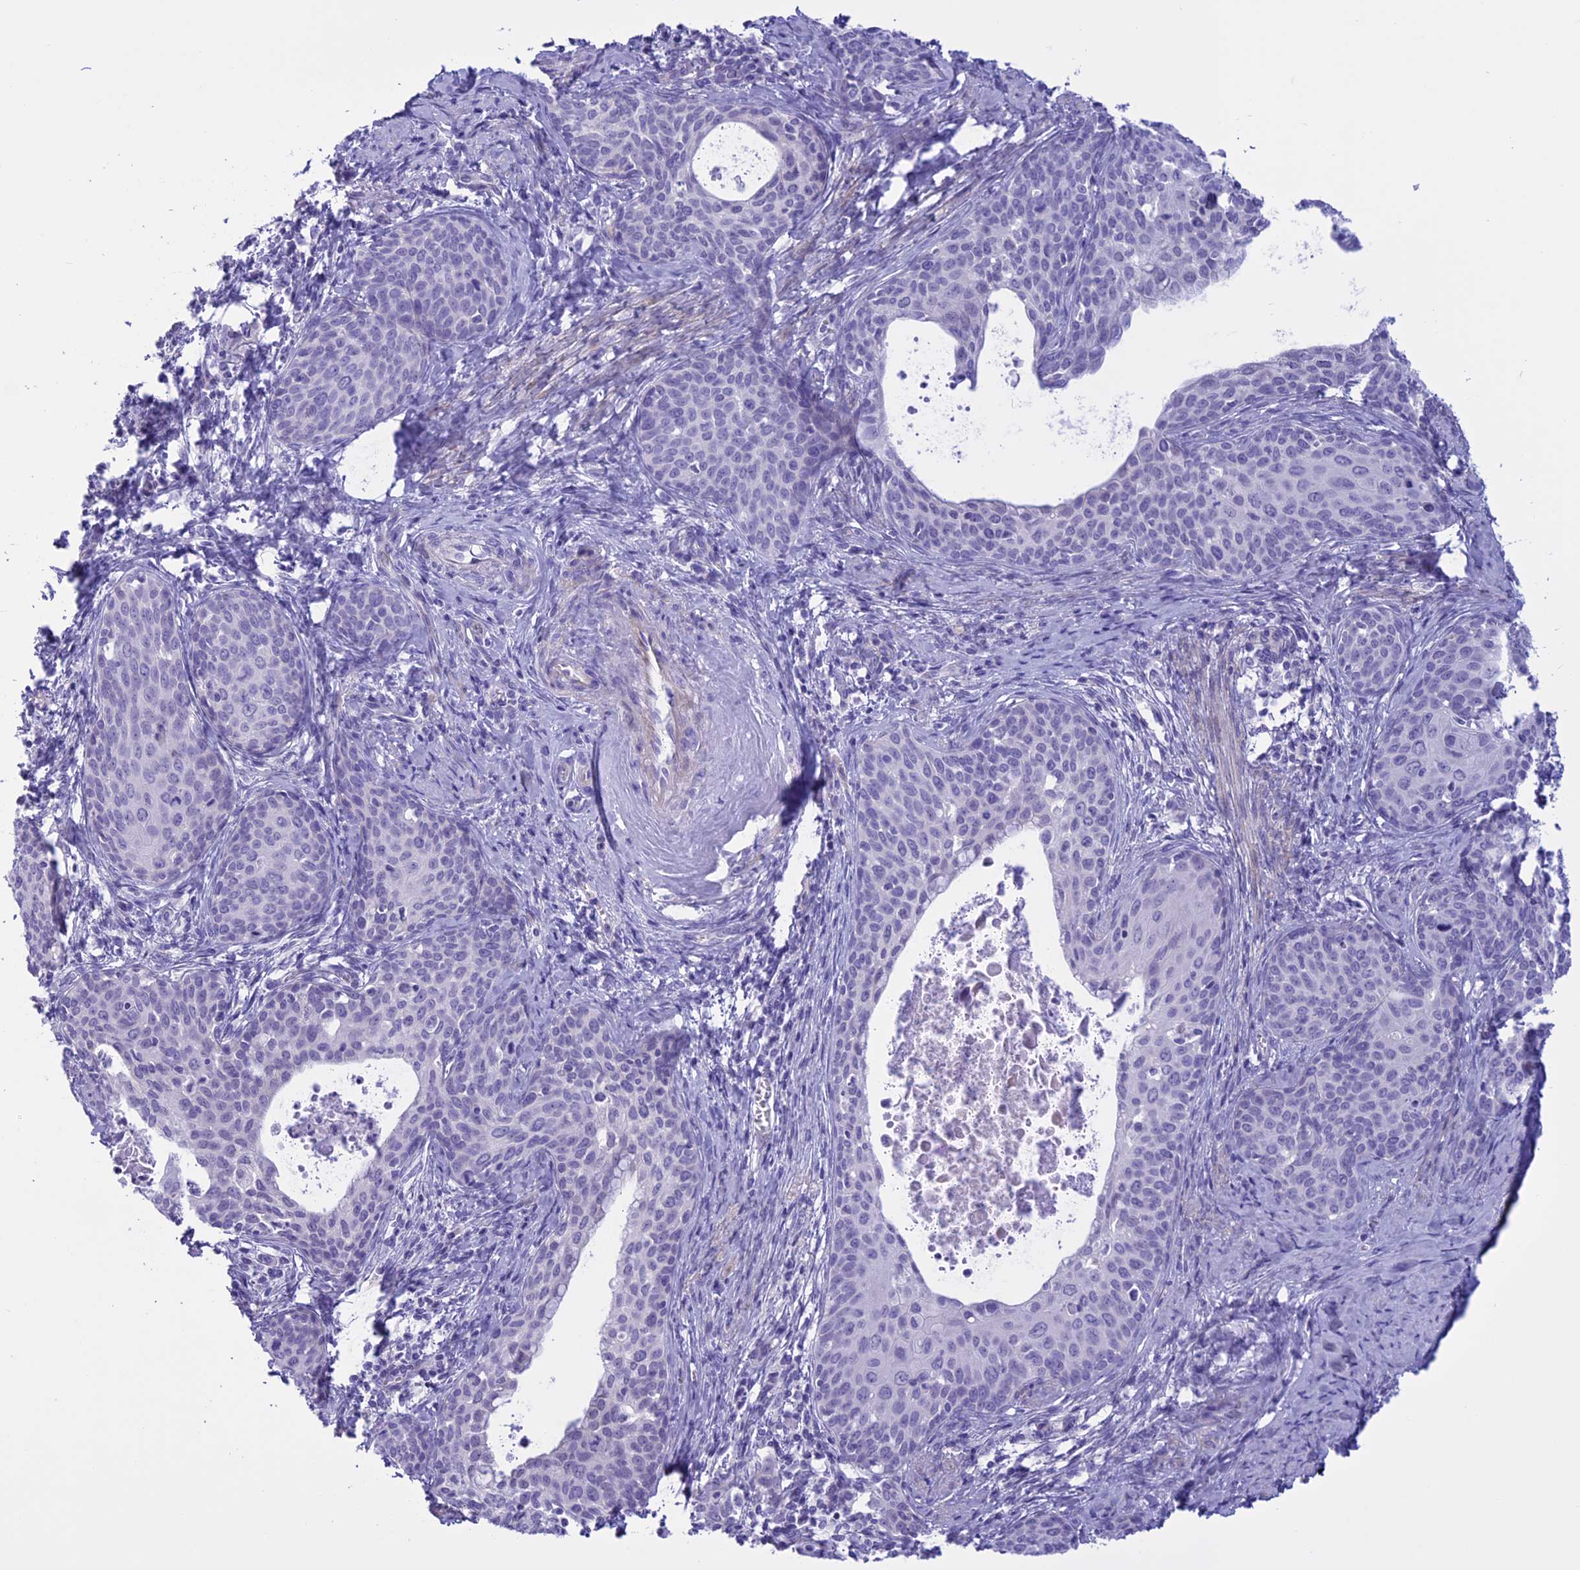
{"staining": {"intensity": "negative", "quantity": "none", "location": "none"}, "tissue": "cervical cancer", "cell_type": "Tumor cells", "image_type": "cancer", "snomed": [{"axis": "morphology", "description": "Squamous cell carcinoma, NOS"}, {"axis": "topography", "description": "Cervix"}], "caption": "Tumor cells show no significant protein expression in cervical squamous cell carcinoma. The staining is performed using DAB (3,3'-diaminobenzidine) brown chromogen with nuclei counter-stained in using hematoxylin.", "gene": "SPHKAP", "patient": {"sex": "female", "age": 52}}